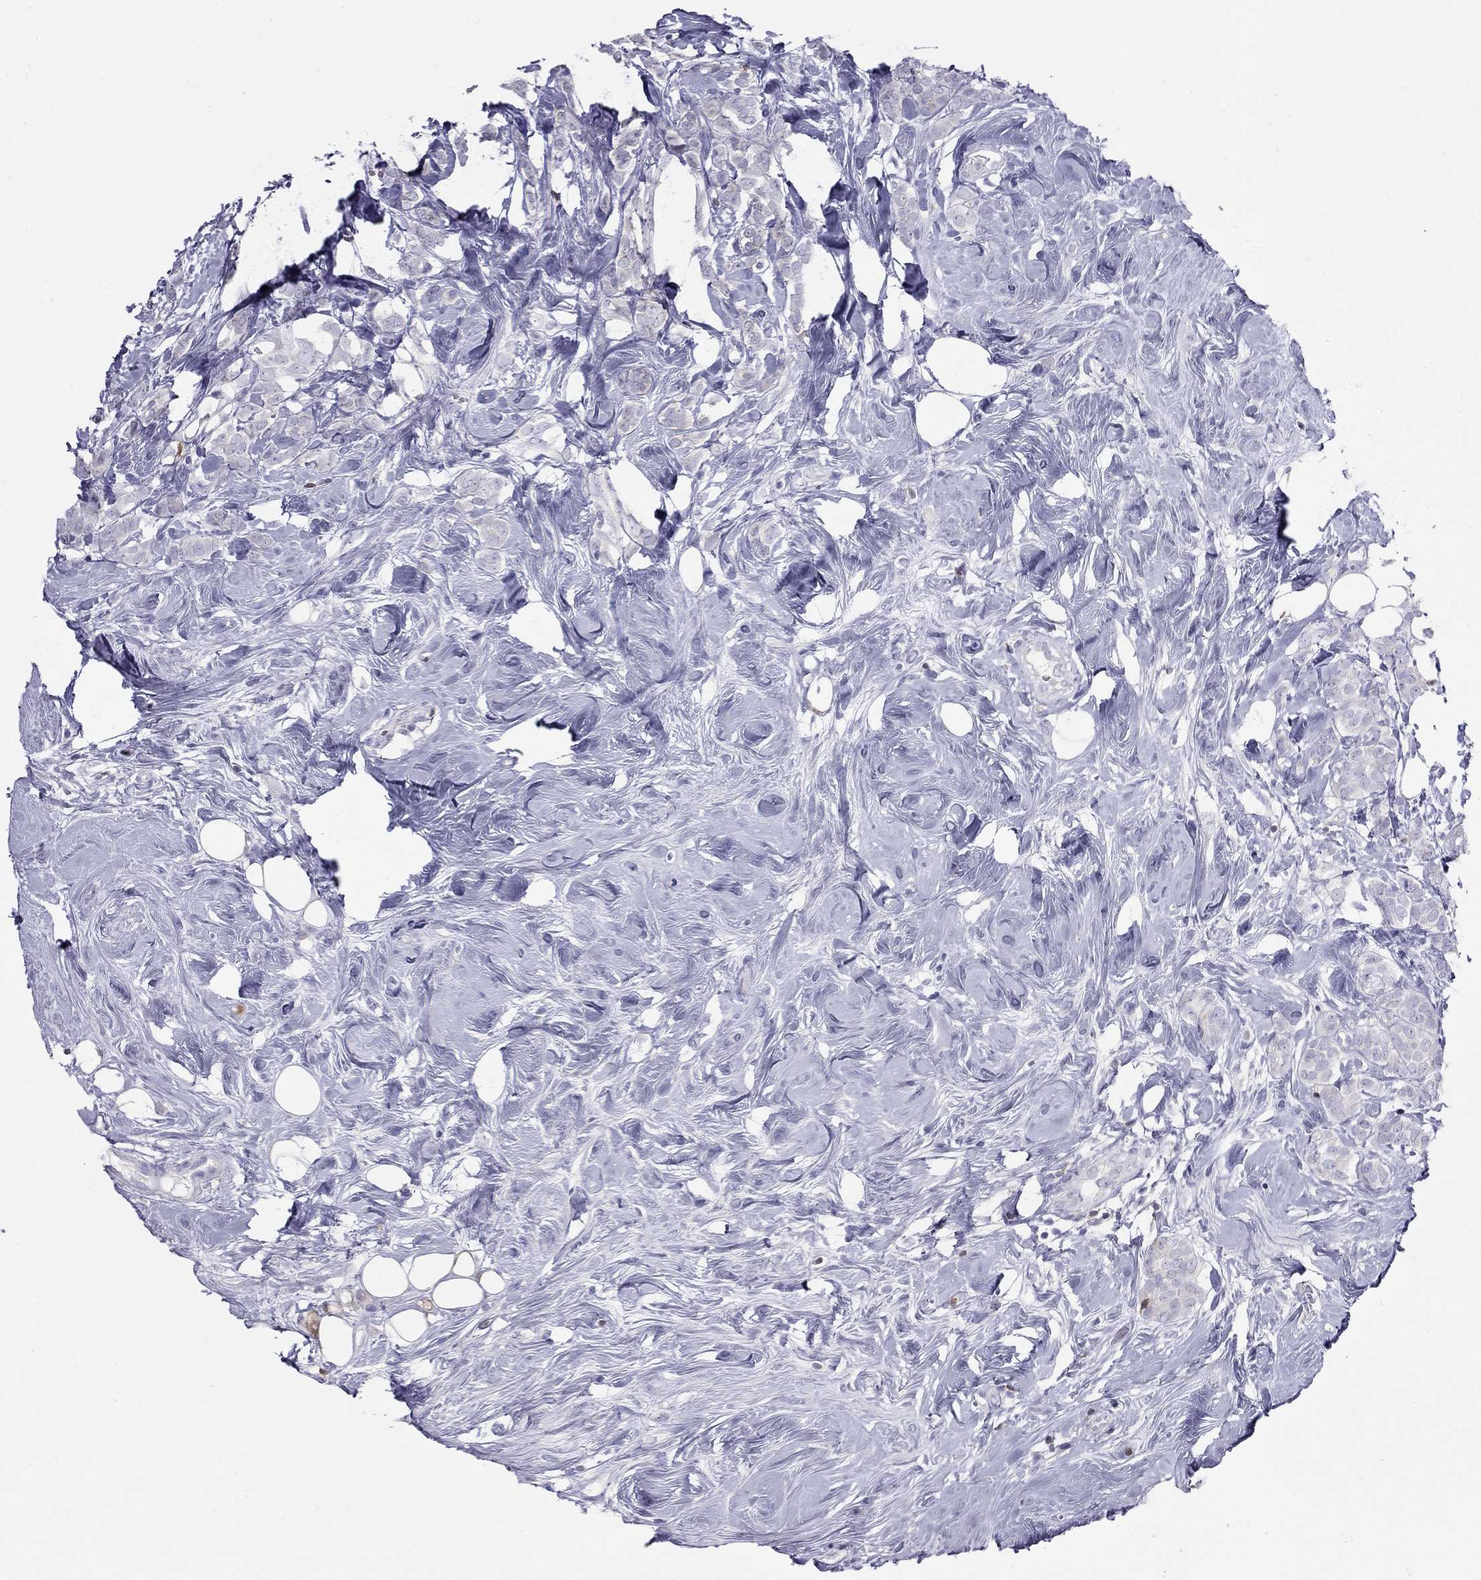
{"staining": {"intensity": "negative", "quantity": "none", "location": "none"}, "tissue": "breast cancer", "cell_type": "Tumor cells", "image_type": "cancer", "snomed": [{"axis": "morphology", "description": "Lobular carcinoma"}, {"axis": "topography", "description": "Breast"}], "caption": "An IHC micrograph of breast cancer (lobular carcinoma) is shown. There is no staining in tumor cells of breast cancer (lobular carcinoma).", "gene": "SH2D2A", "patient": {"sex": "female", "age": 49}}